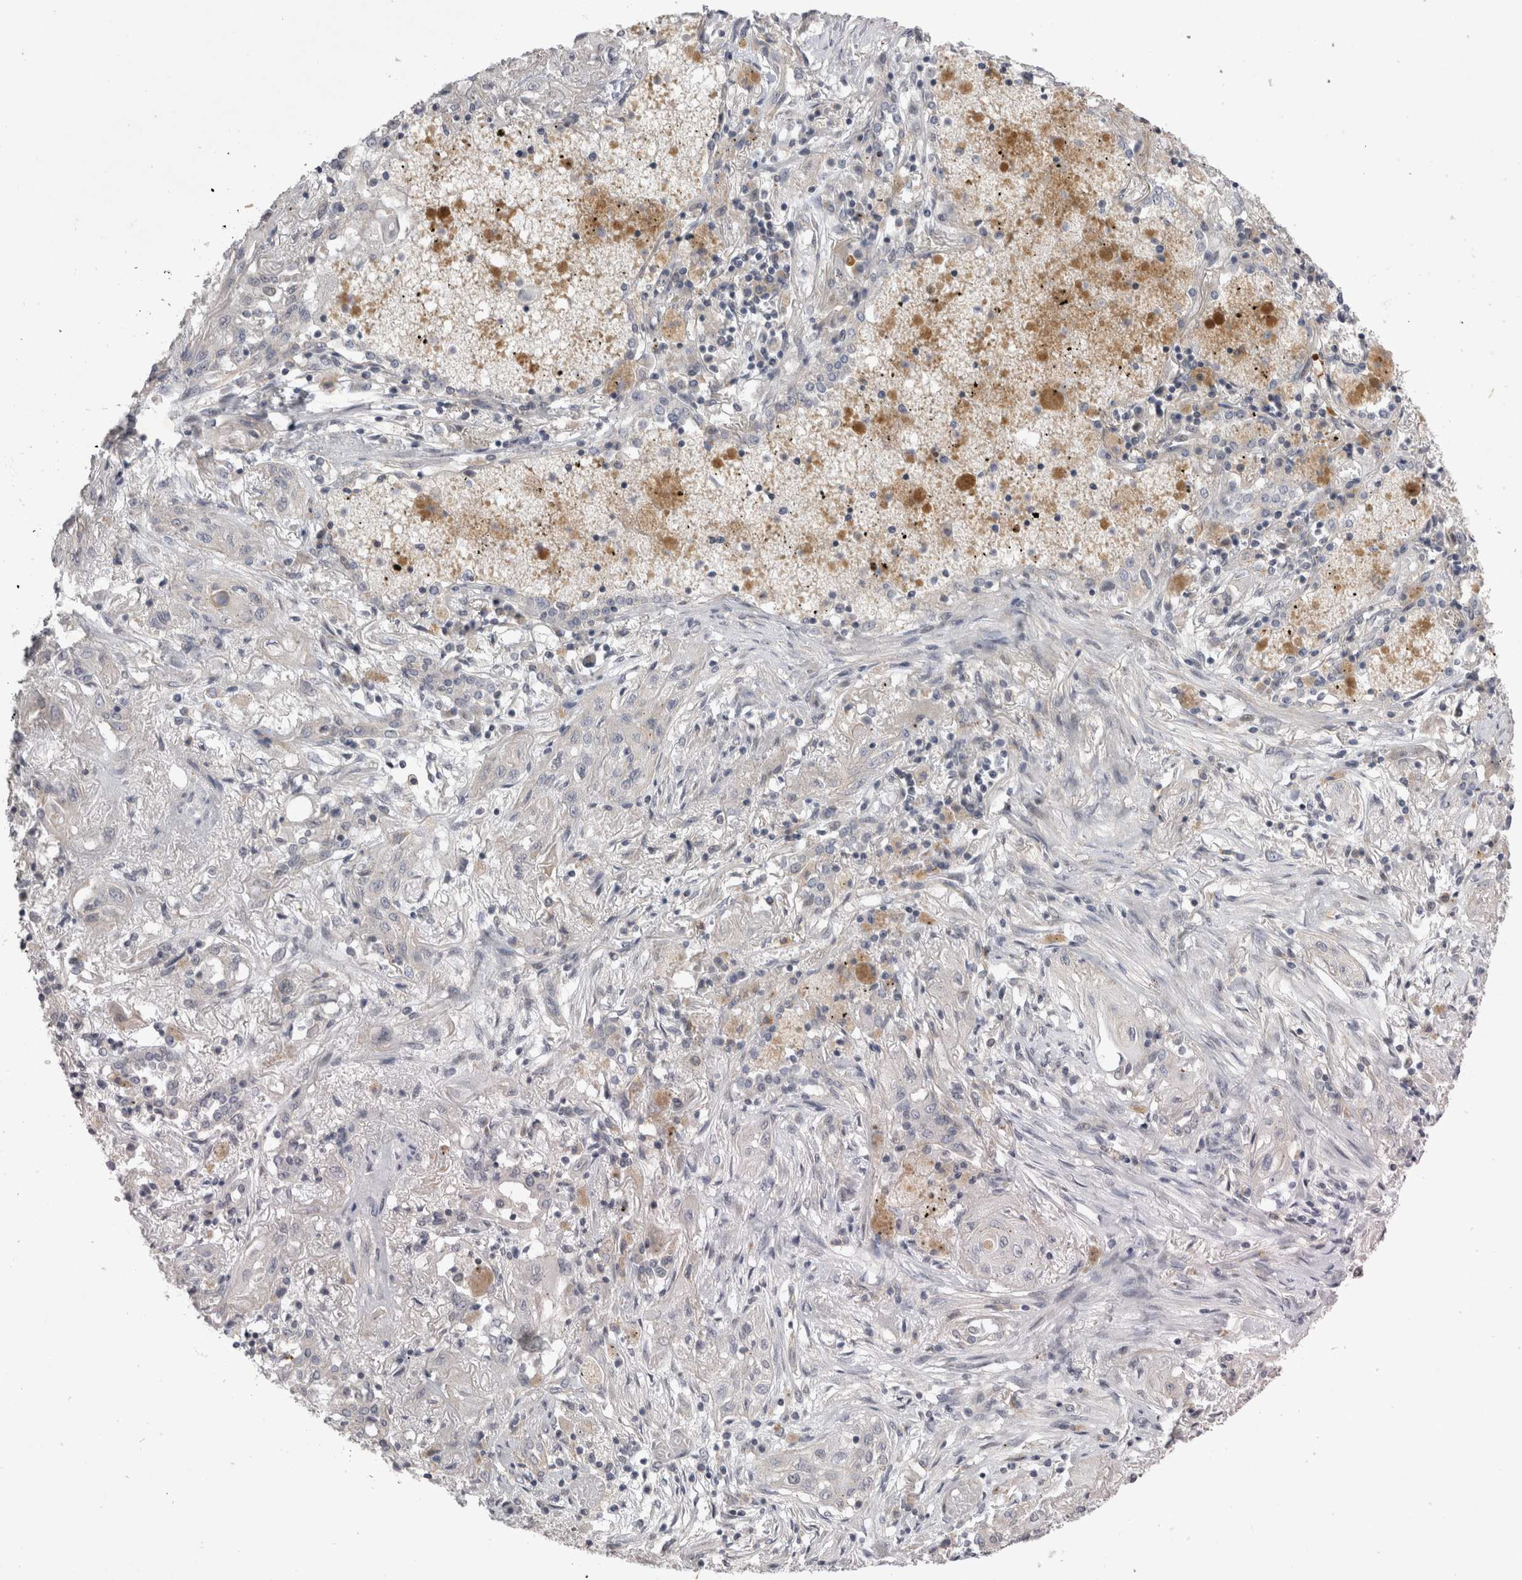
{"staining": {"intensity": "negative", "quantity": "none", "location": "none"}, "tissue": "lung cancer", "cell_type": "Tumor cells", "image_type": "cancer", "snomed": [{"axis": "morphology", "description": "Squamous cell carcinoma, NOS"}, {"axis": "topography", "description": "Lung"}], "caption": "Photomicrograph shows no significant protein staining in tumor cells of lung cancer (squamous cell carcinoma).", "gene": "CTBS", "patient": {"sex": "female", "age": 47}}